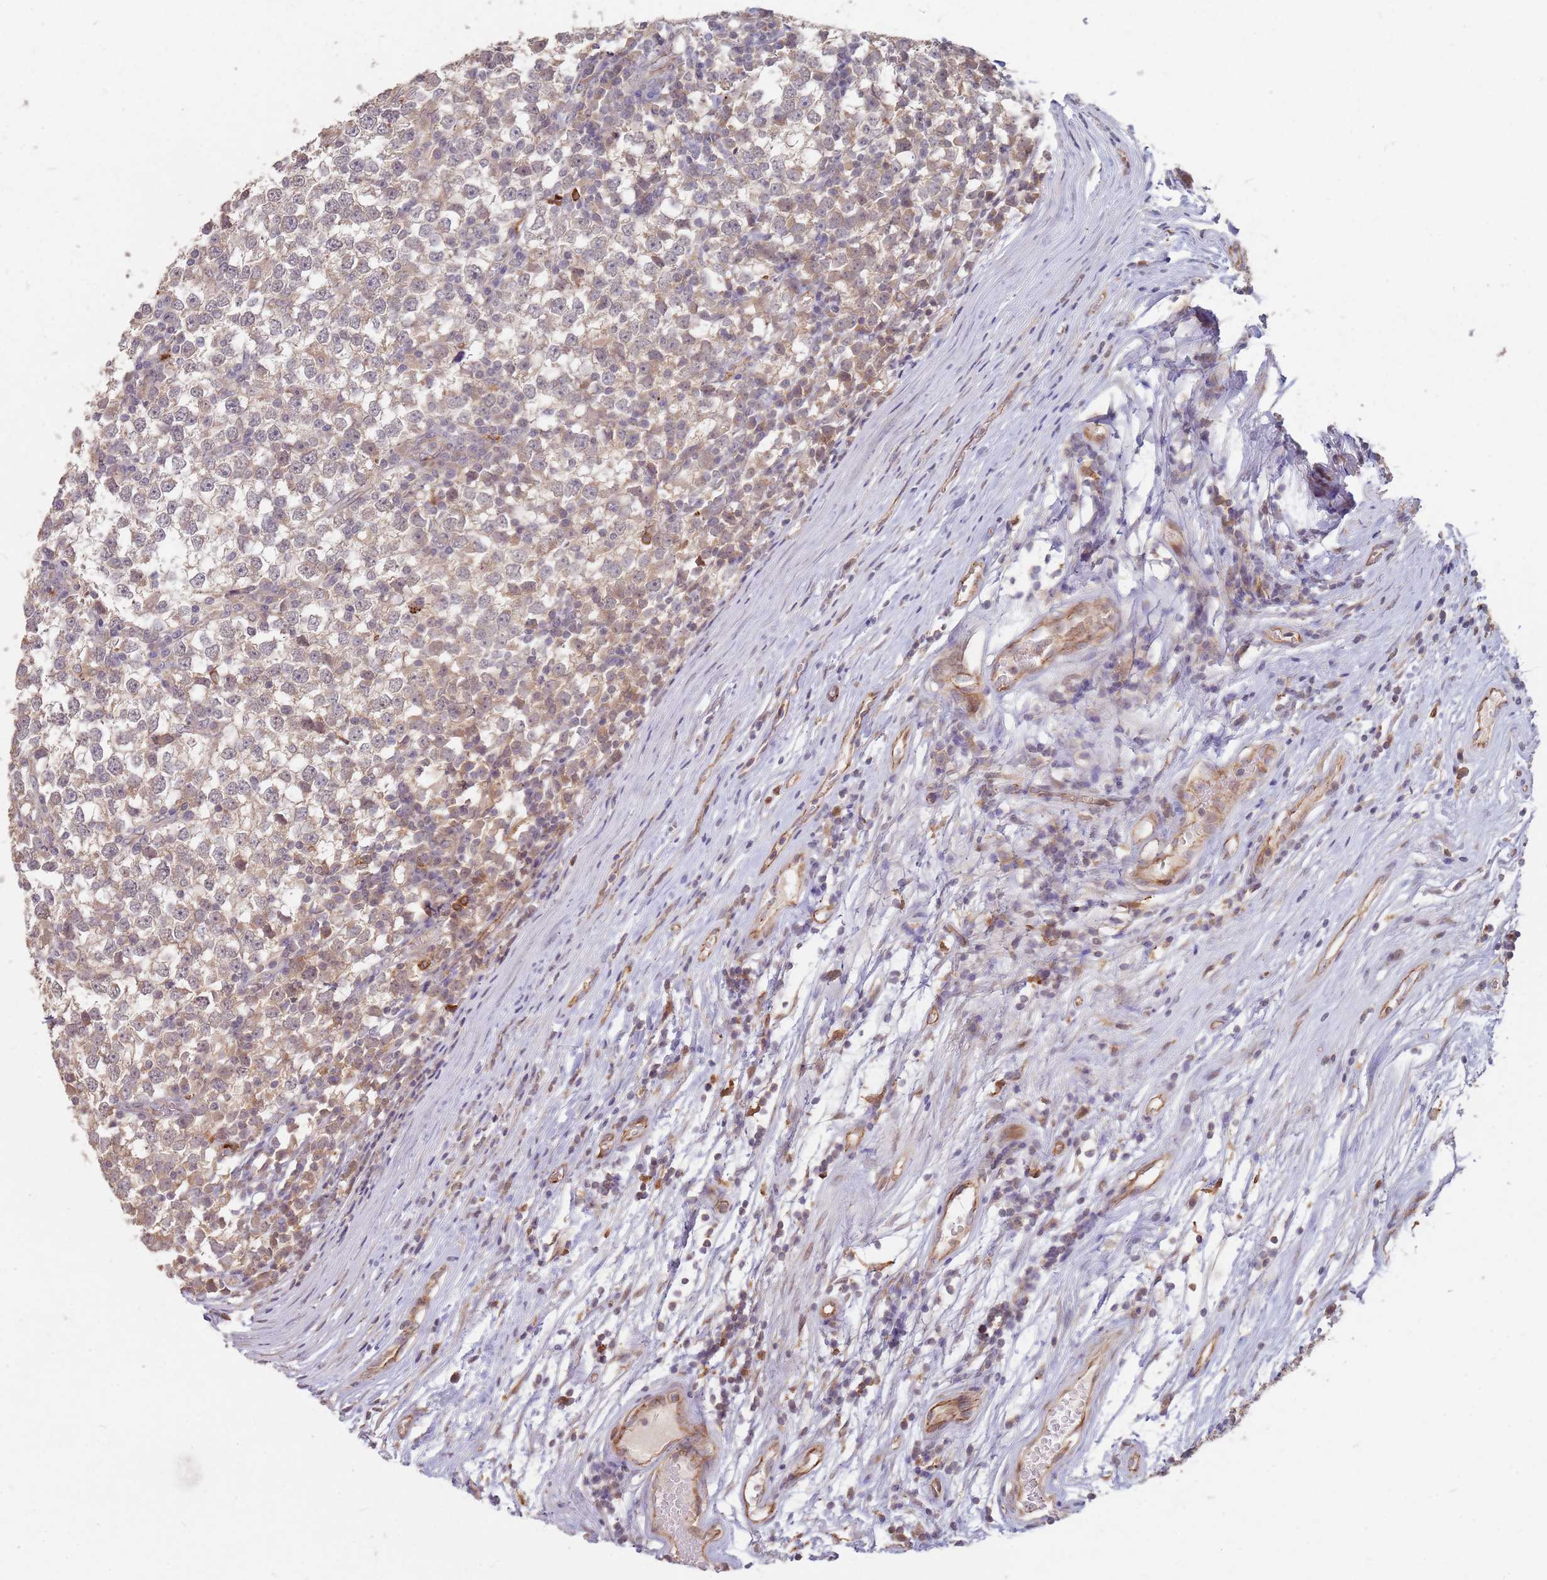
{"staining": {"intensity": "weak", "quantity": ">75%", "location": "cytoplasmic/membranous"}, "tissue": "testis cancer", "cell_type": "Tumor cells", "image_type": "cancer", "snomed": [{"axis": "morphology", "description": "Seminoma, NOS"}, {"axis": "topography", "description": "Testis"}], "caption": "Immunohistochemical staining of human testis cancer (seminoma) displays weak cytoplasmic/membranous protein positivity in about >75% of tumor cells.", "gene": "MPEG1", "patient": {"sex": "male", "age": 65}}